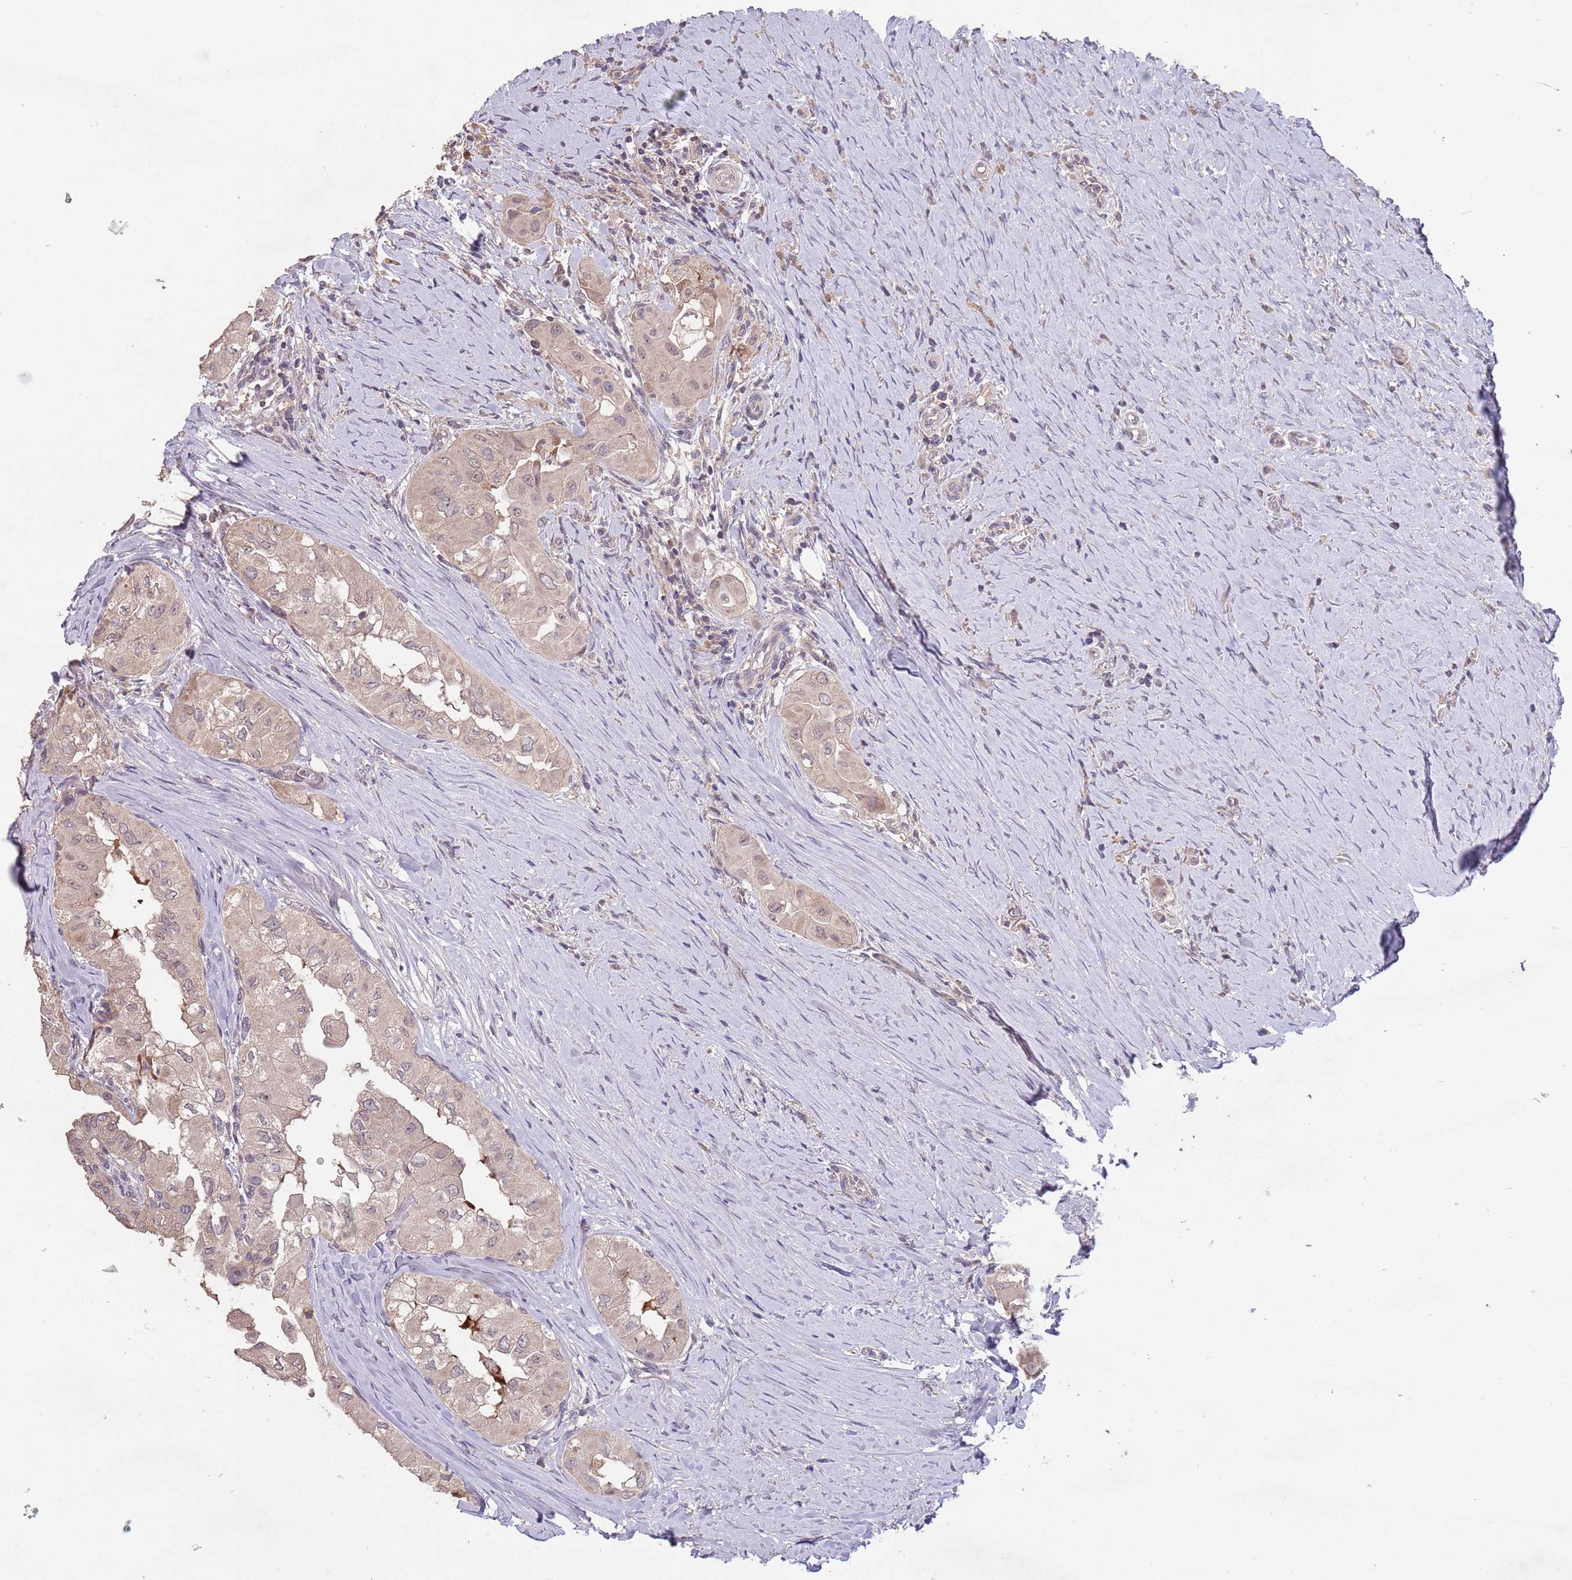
{"staining": {"intensity": "weak", "quantity": ">75%", "location": "cytoplasmic/membranous"}, "tissue": "thyroid cancer", "cell_type": "Tumor cells", "image_type": "cancer", "snomed": [{"axis": "morphology", "description": "Papillary adenocarcinoma, NOS"}, {"axis": "topography", "description": "Thyroid gland"}], "caption": "IHC image of human thyroid cancer (papillary adenocarcinoma) stained for a protein (brown), which exhibits low levels of weak cytoplasmic/membranous staining in about >75% of tumor cells.", "gene": "MEI1", "patient": {"sex": "female", "age": 59}}